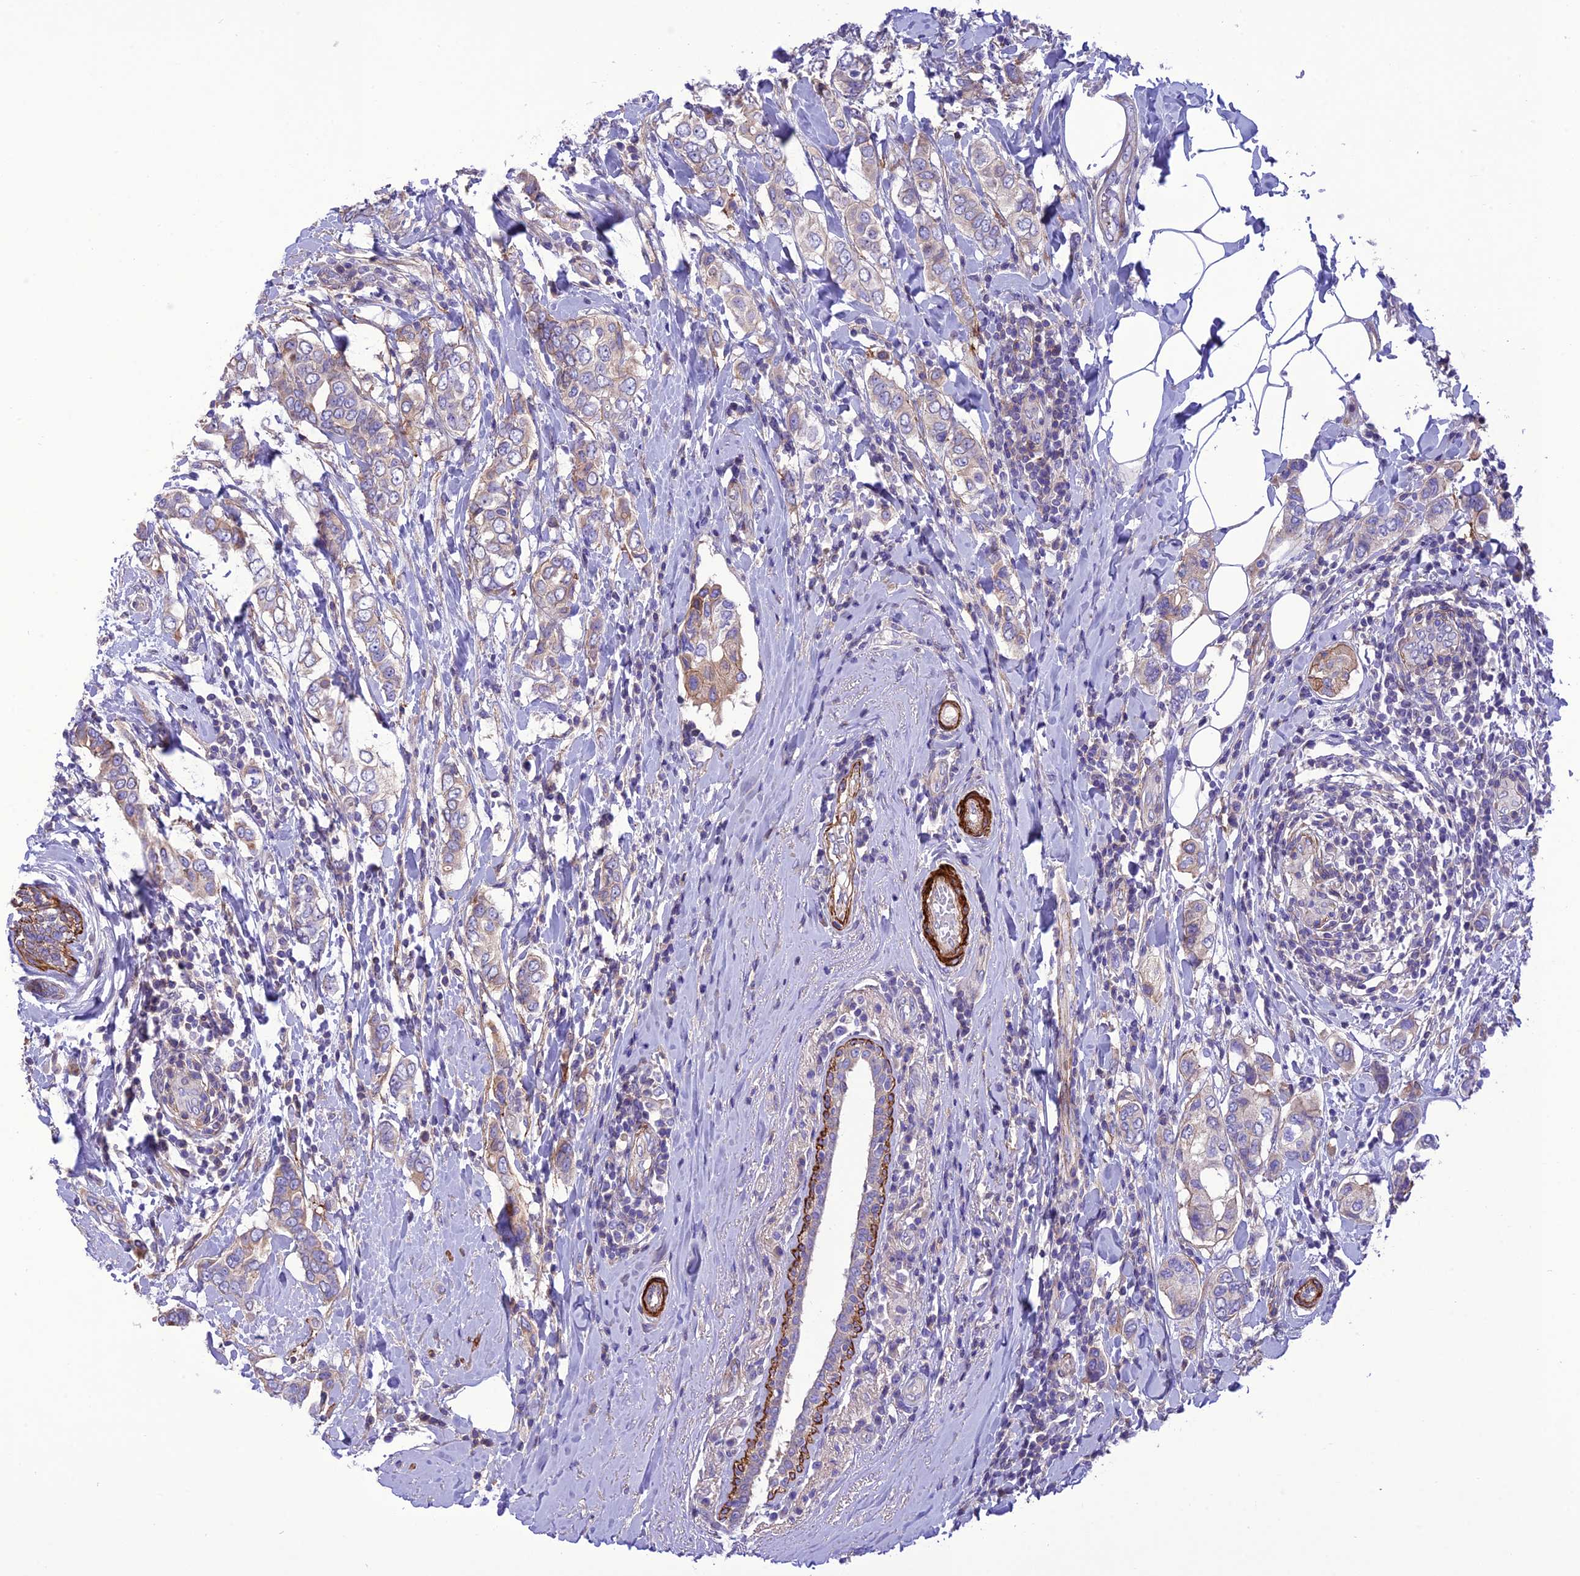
{"staining": {"intensity": "moderate", "quantity": "<25%", "location": "cytoplasmic/membranous"}, "tissue": "breast cancer", "cell_type": "Tumor cells", "image_type": "cancer", "snomed": [{"axis": "morphology", "description": "Lobular carcinoma"}, {"axis": "topography", "description": "Breast"}], "caption": "Immunohistochemical staining of human lobular carcinoma (breast) exhibits low levels of moderate cytoplasmic/membranous protein staining in approximately <25% of tumor cells.", "gene": "FRA10AC1", "patient": {"sex": "female", "age": 51}}